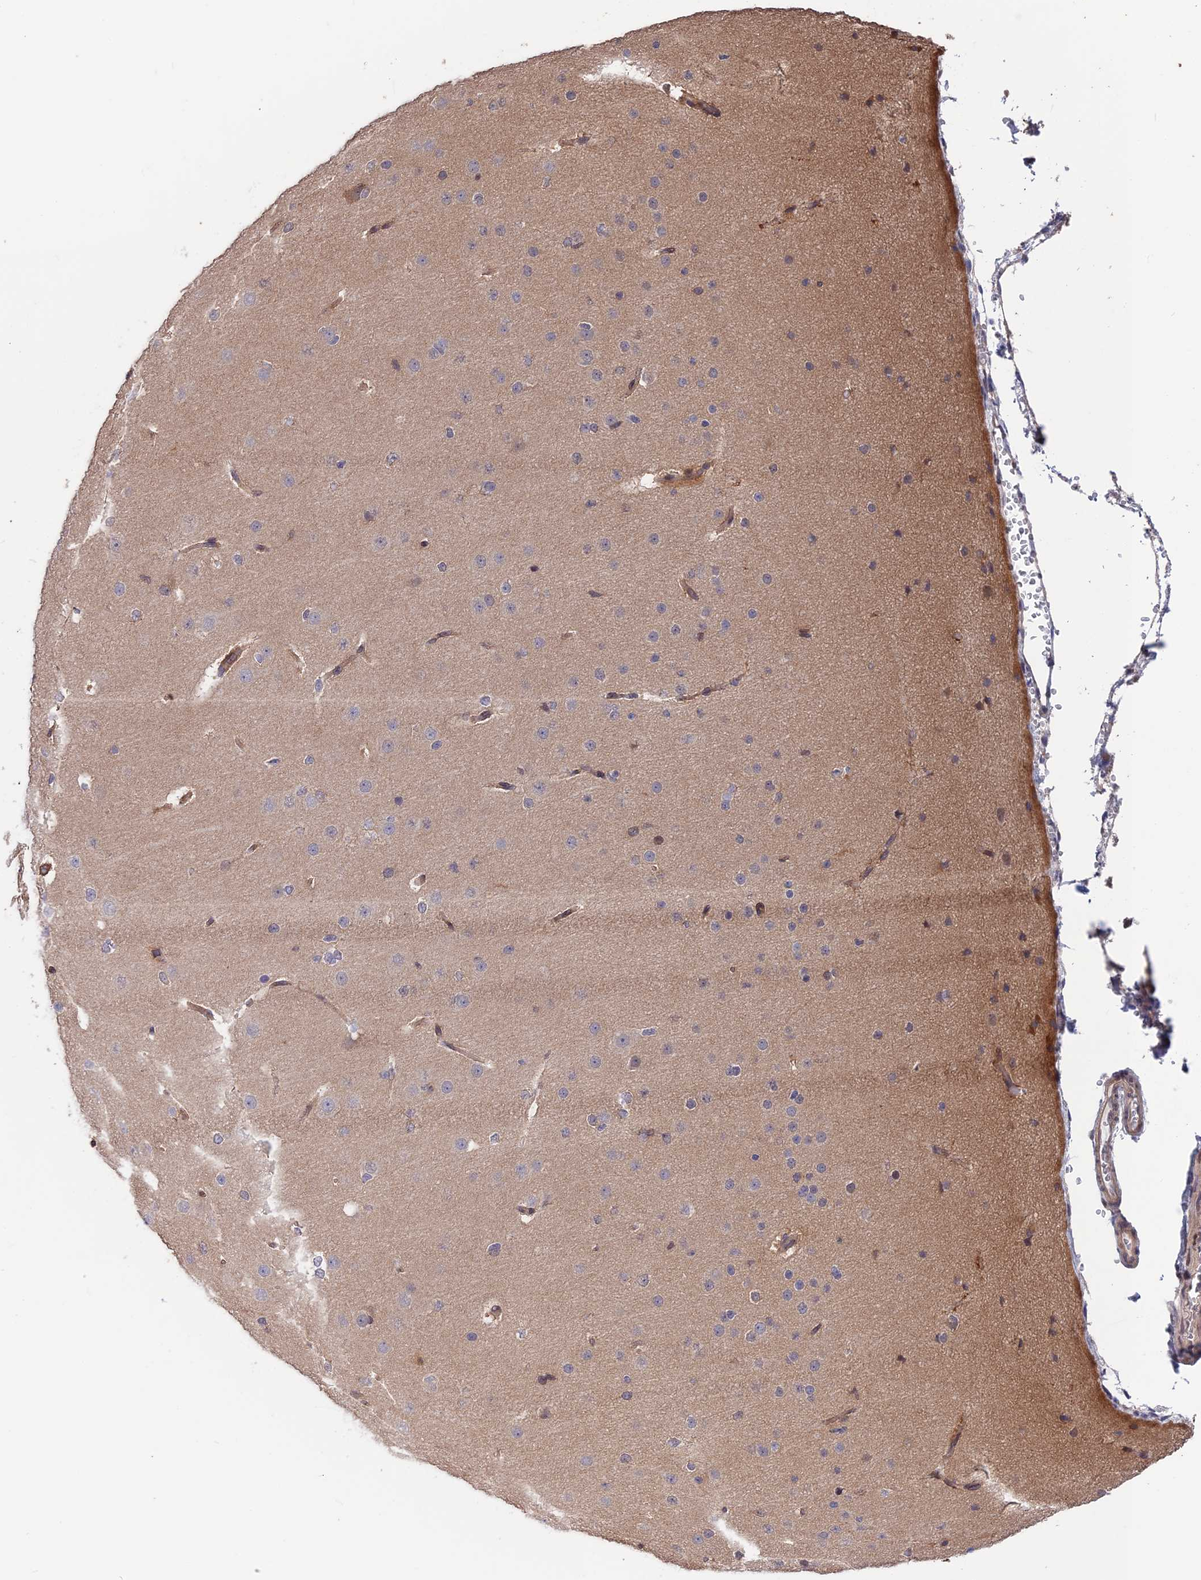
{"staining": {"intensity": "moderate", "quantity": ">75%", "location": "cytoplasmic/membranous"}, "tissue": "cerebral cortex", "cell_type": "Endothelial cells", "image_type": "normal", "snomed": [{"axis": "morphology", "description": "Normal tissue, NOS"}, {"axis": "morphology", "description": "Developmental malformation"}, {"axis": "topography", "description": "Cerebral cortex"}], "caption": "The immunohistochemical stain shows moderate cytoplasmic/membranous staining in endothelial cells of benign cerebral cortex. (DAB (3,3'-diaminobenzidine) = brown stain, brightfield microscopy at high magnification).", "gene": "MAST2", "patient": {"sex": "female", "age": 30}}